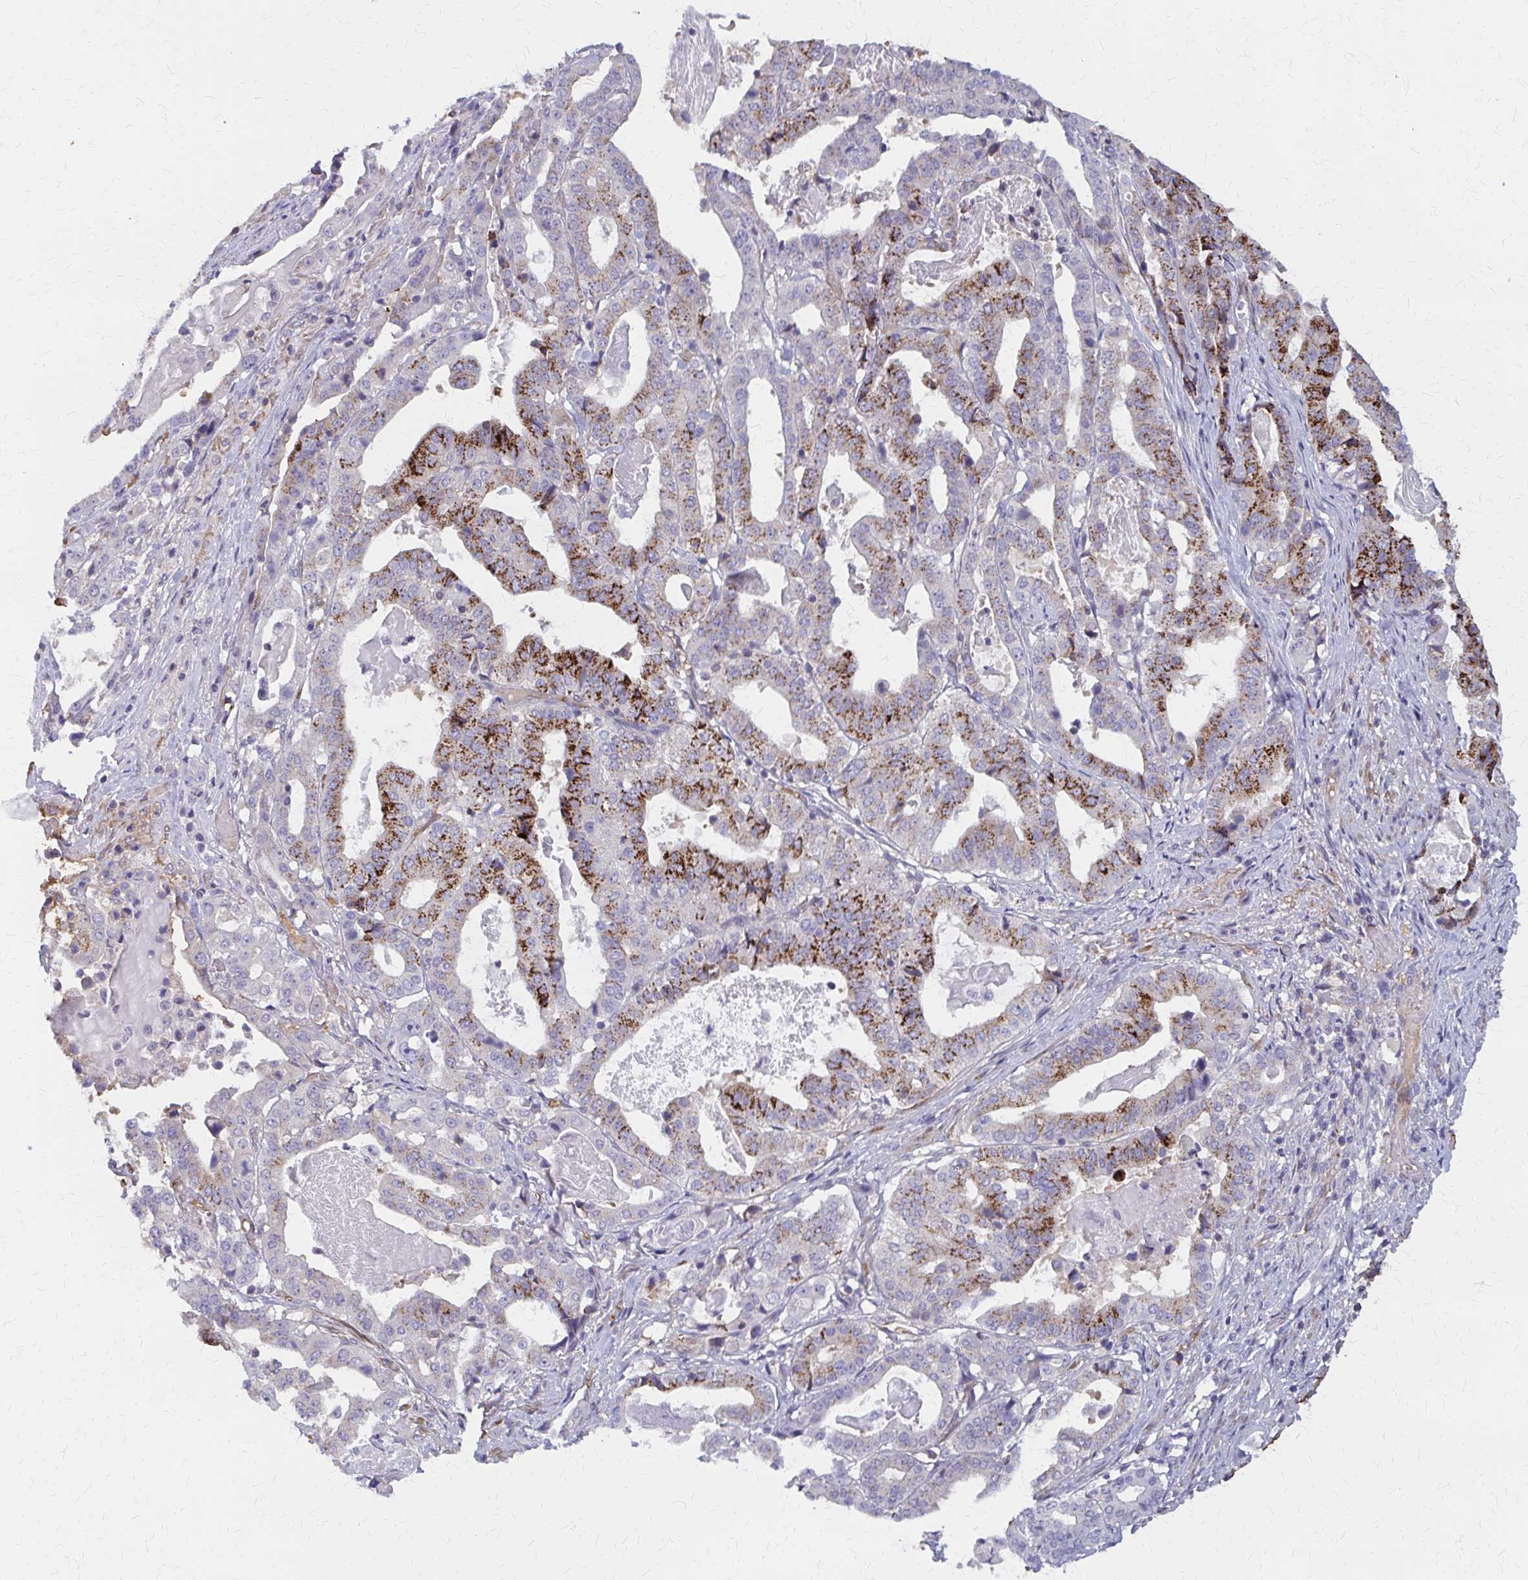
{"staining": {"intensity": "strong", "quantity": "25%-75%", "location": "cytoplasmic/membranous"}, "tissue": "stomach cancer", "cell_type": "Tumor cells", "image_type": "cancer", "snomed": [{"axis": "morphology", "description": "Adenocarcinoma, NOS"}, {"axis": "topography", "description": "Stomach"}], "caption": "Protein analysis of stomach adenocarcinoma tissue shows strong cytoplasmic/membranous staining in approximately 25%-75% of tumor cells. The staining was performed using DAB to visualize the protein expression in brown, while the nuclei were stained in blue with hematoxylin (Magnification: 20x).", "gene": "IFI44L", "patient": {"sex": "male", "age": 48}}